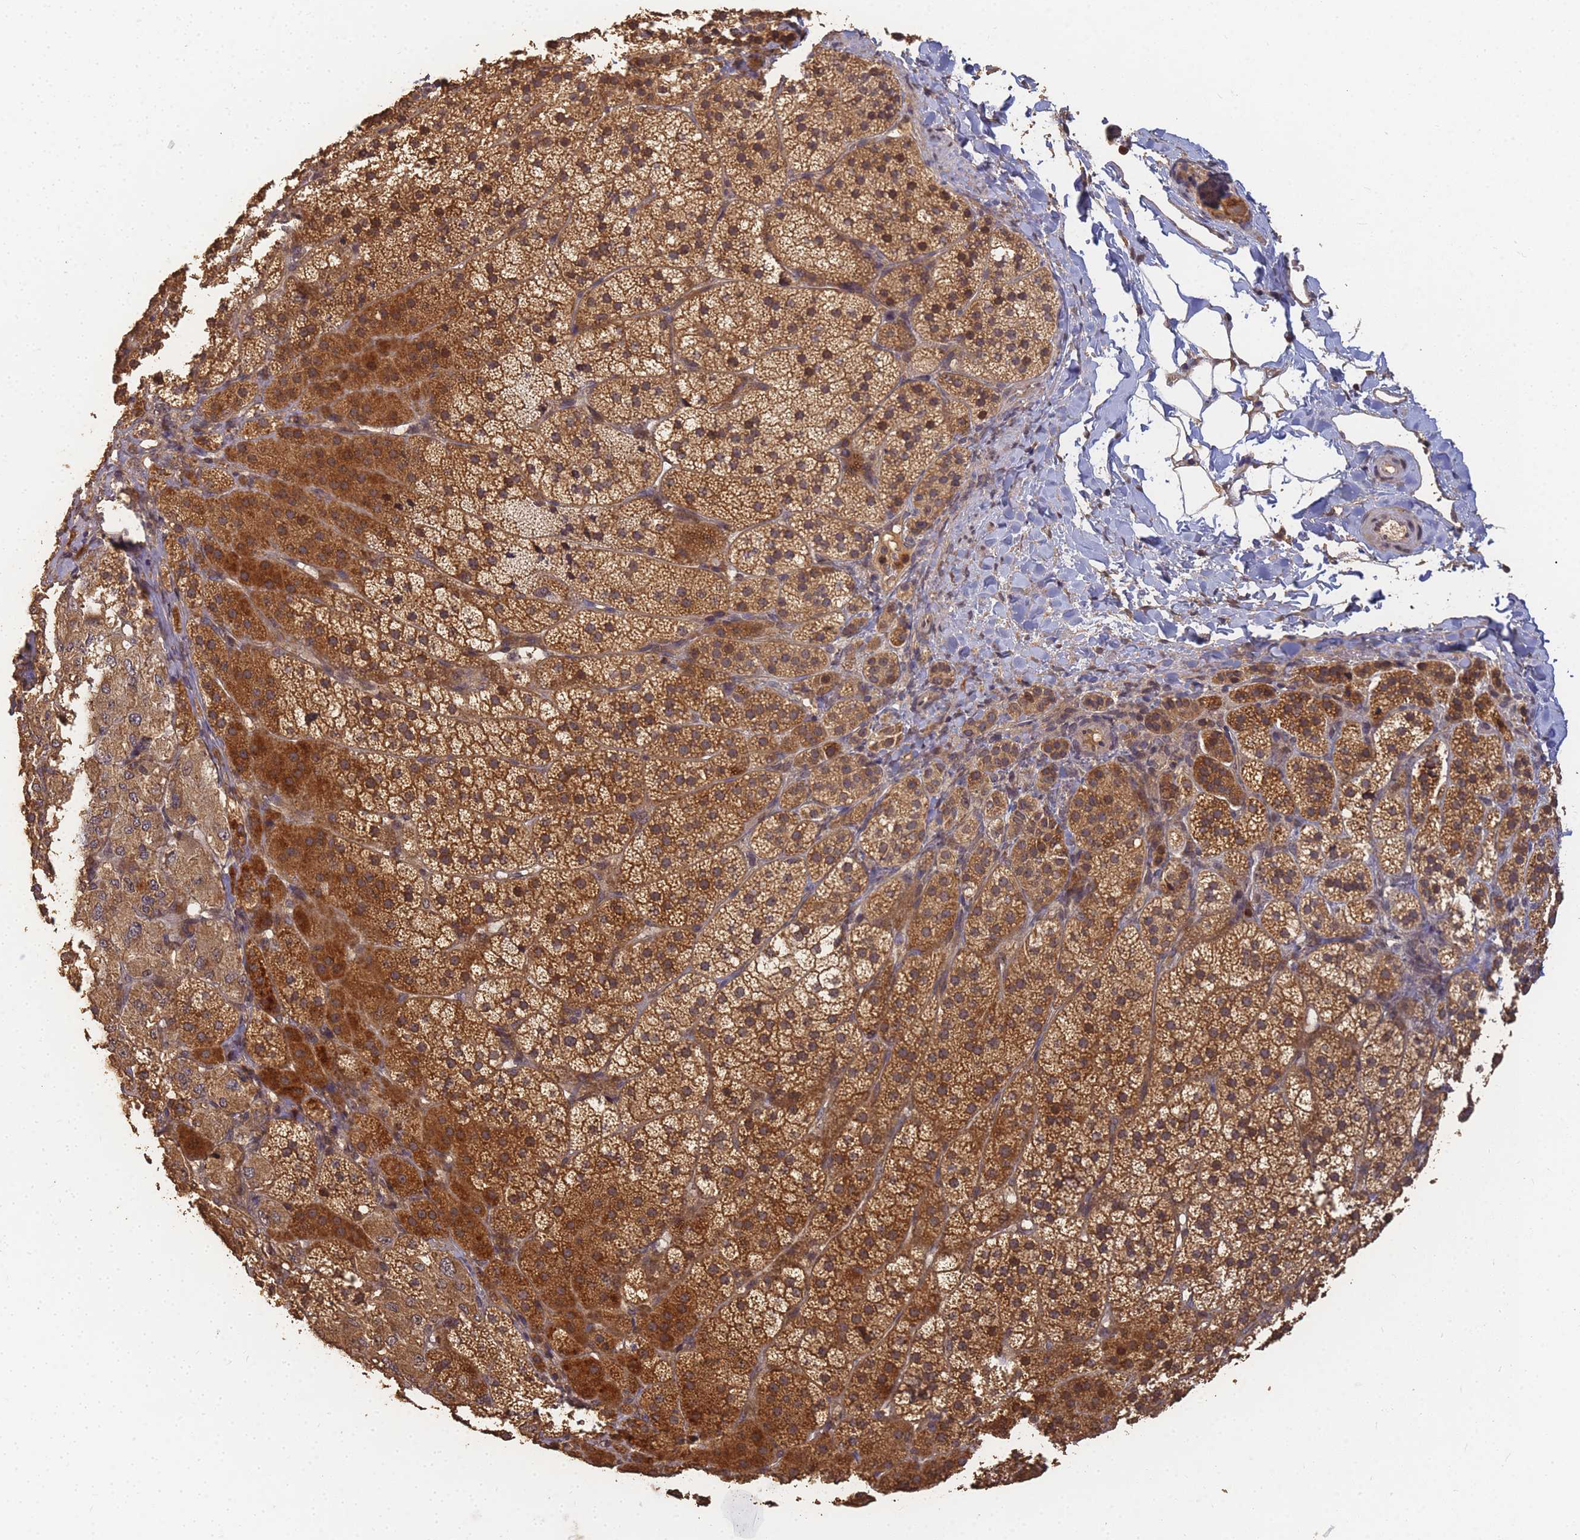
{"staining": {"intensity": "moderate", "quantity": ">75%", "location": "cytoplasmic/membranous"}, "tissue": "adrenal gland", "cell_type": "Glandular cells", "image_type": "normal", "snomed": [{"axis": "morphology", "description": "Normal tissue, NOS"}, {"axis": "topography", "description": "Adrenal gland"}], "caption": "Immunohistochemistry (IHC) image of normal adrenal gland: human adrenal gland stained using IHC exhibits medium levels of moderate protein expression localized specifically in the cytoplasmic/membranous of glandular cells, appearing as a cytoplasmic/membranous brown color.", "gene": "ALKBH1", "patient": {"sex": "female", "age": 44}}